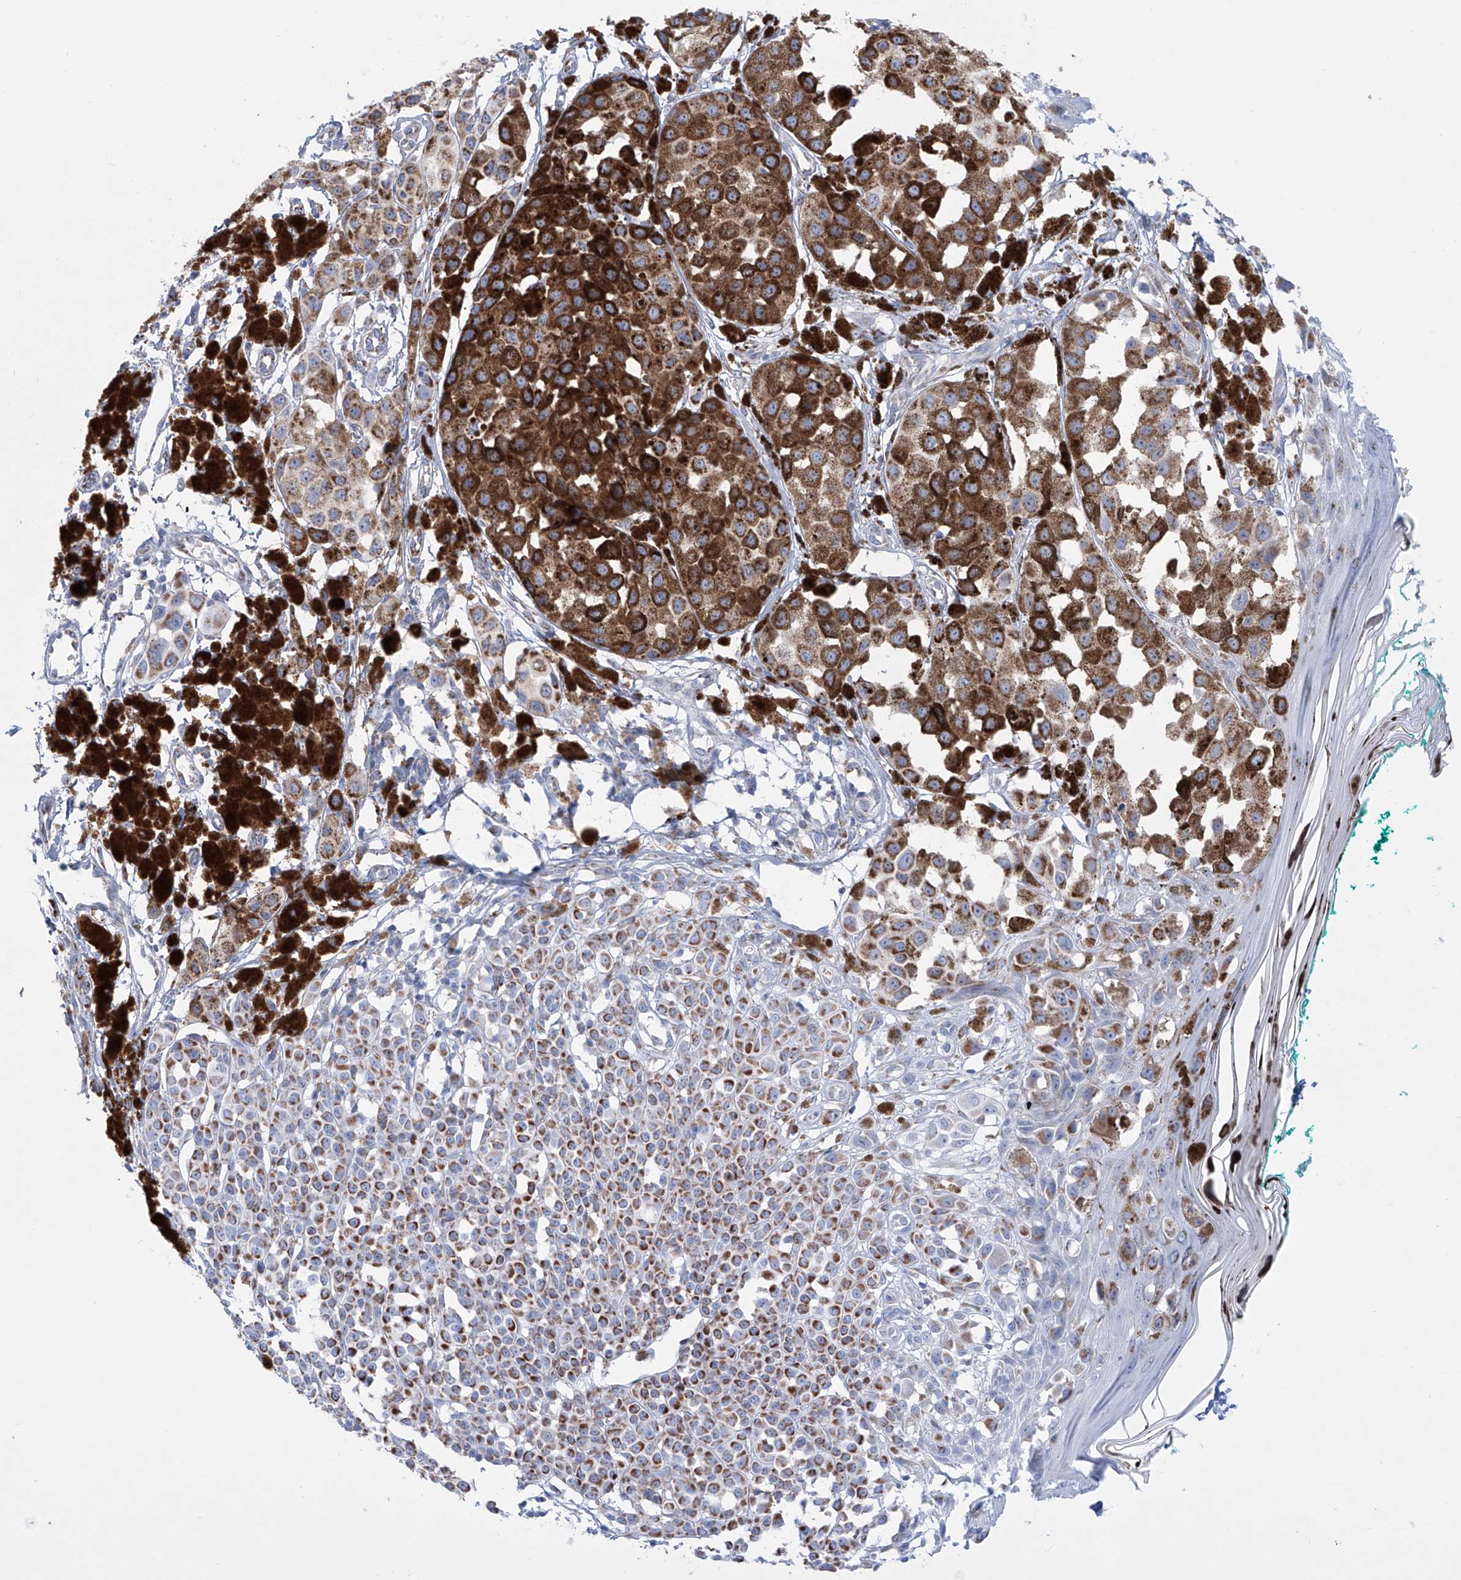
{"staining": {"intensity": "strong", "quantity": ">75%", "location": "cytoplasmic/membranous"}, "tissue": "melanoma", "cell_type": "Tumor cells", "image_type": "cancer", "snomed": [{"axis": "morphology", "description": "Malignant melanoma, NOS"}, {"axis": "topography", "description": "Skin of leg"}], "caption": "Immunohistochemistry (IHC) photomicrograph of melanoma stained for a protein (brown), which reveals high levels of strong cytoplasmic/membranous positivity in approximately >75% of tumor cells.", "gene": "ALDH6A1", "patient": {"sex": "female", "age": 72}}